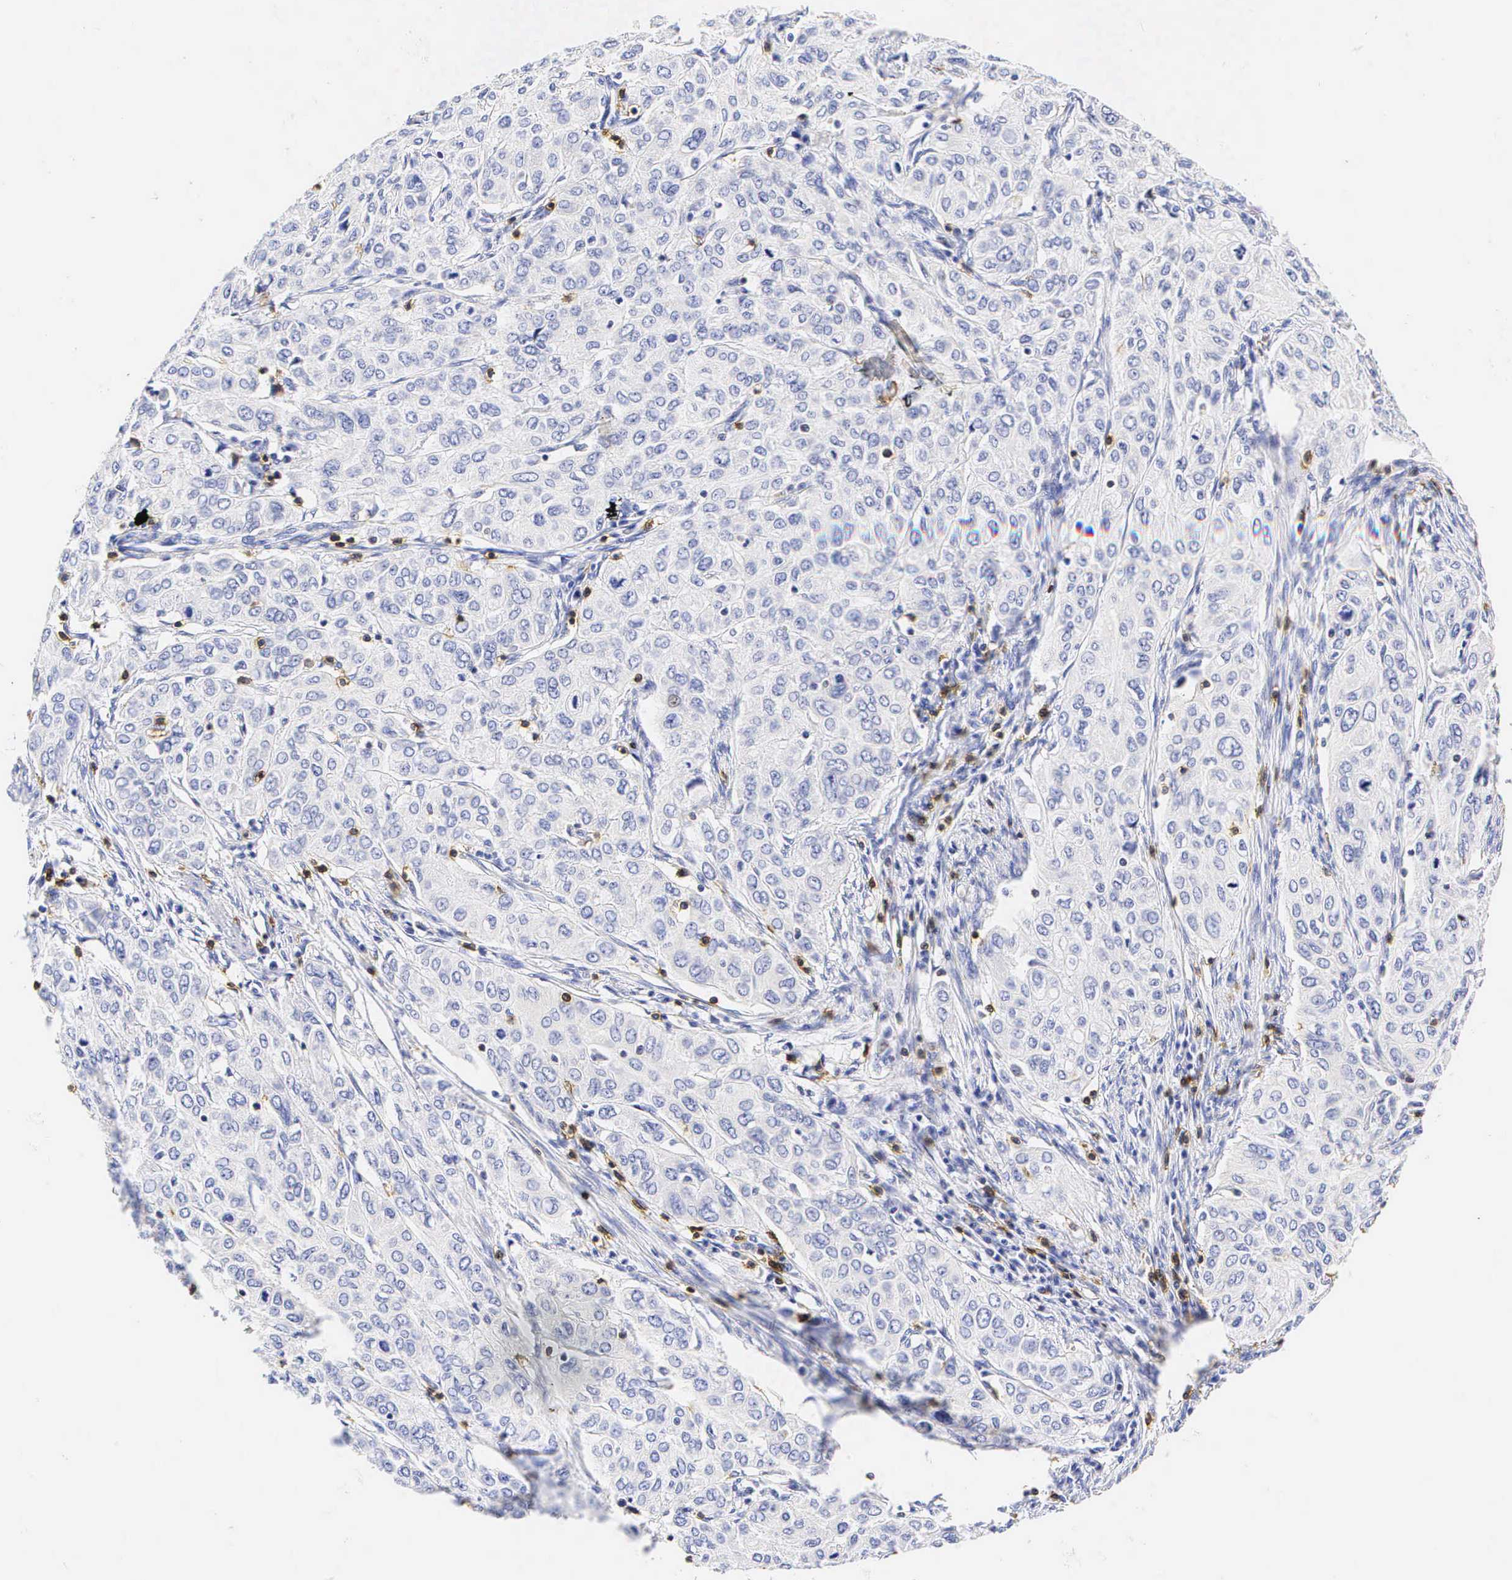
{"staining": {"intensity": "negative", "quantity": "none", "location": "none"}, "tissue": "cervical cancer", "cell_type": "Tumor cells", "image_type": "cancer", "snomed": [{"axis": "morphology", "description": "Squamous cell carcinoma, NOS"}, {"axis": "topography", "description": "Cervix"}], "caption": "An immunohistochemistry image of cervical squamous cell carcinoma is shown. There is no staining in tumor cells of cervical squamous cell carcinoma.", "gene": "CD3E", "patient": {"sex": "female", "age": 38}}